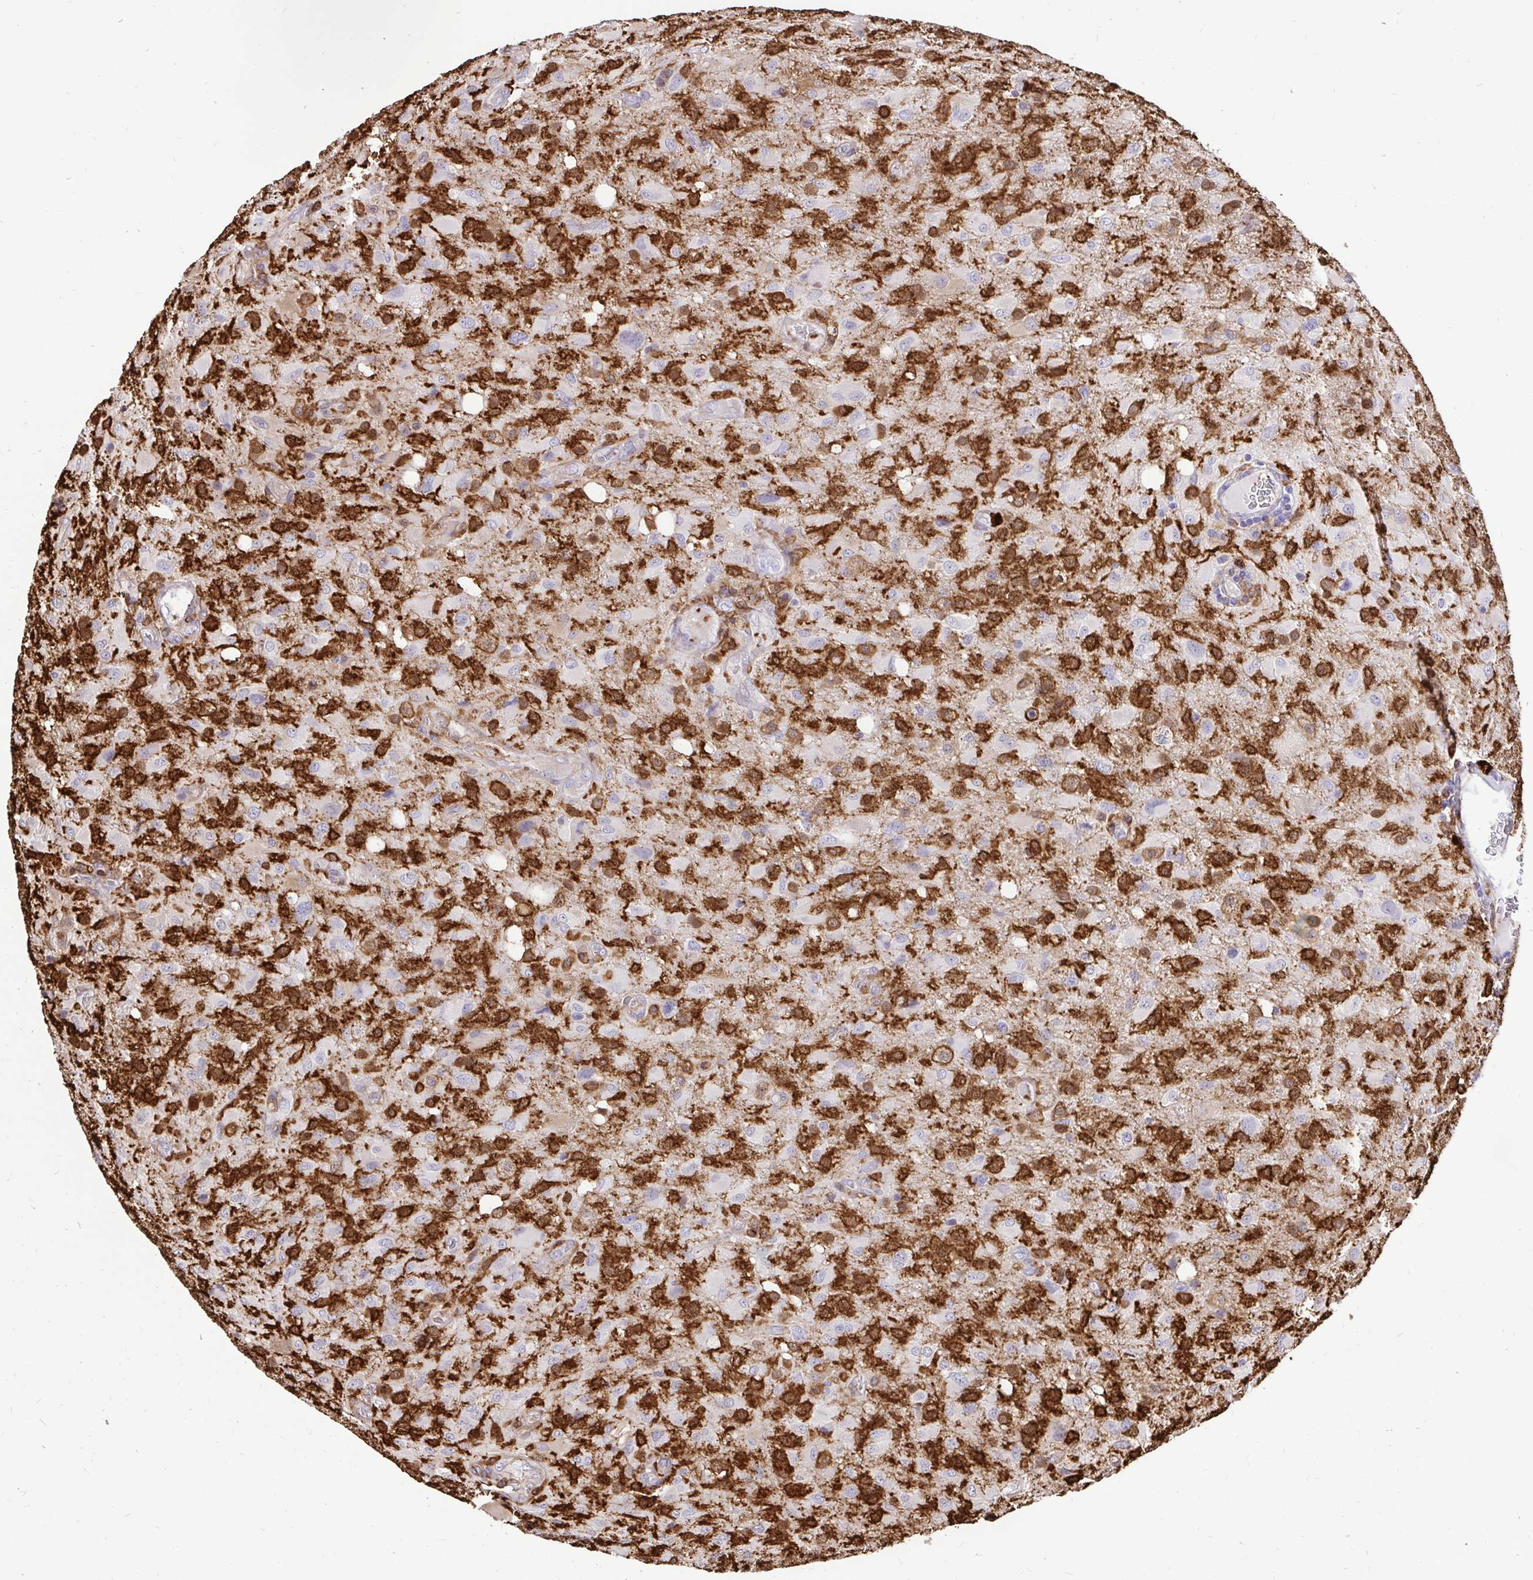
{"staining": {"intensity": "strong", "quantity": "25%-75%", "location": "cytoplasmic/membranous"}, "tissue": "glioma", "cell_type": "Tumor cells", "image_type": "cancer", "snomed": [{"axis": "morphology", "description": "Glioma, malignant, High grade"}, {"axis": "topography", "description": "Brain"}], "caption": "High-magnification brightfield microscopy of malignant glioma (high-grade) stained with DAB (3,3'-diaminobenzidine) (brown) and counterstained with hematoxylin (blue). tumor cells exhibit strong cytoplasmic/membranous staining is present in about25%-75% of cells. (Brightfield microscopy of DAB IHC at high magnification).", "gene": "GSN", "patient": {"sex": "male", "age": 53}}